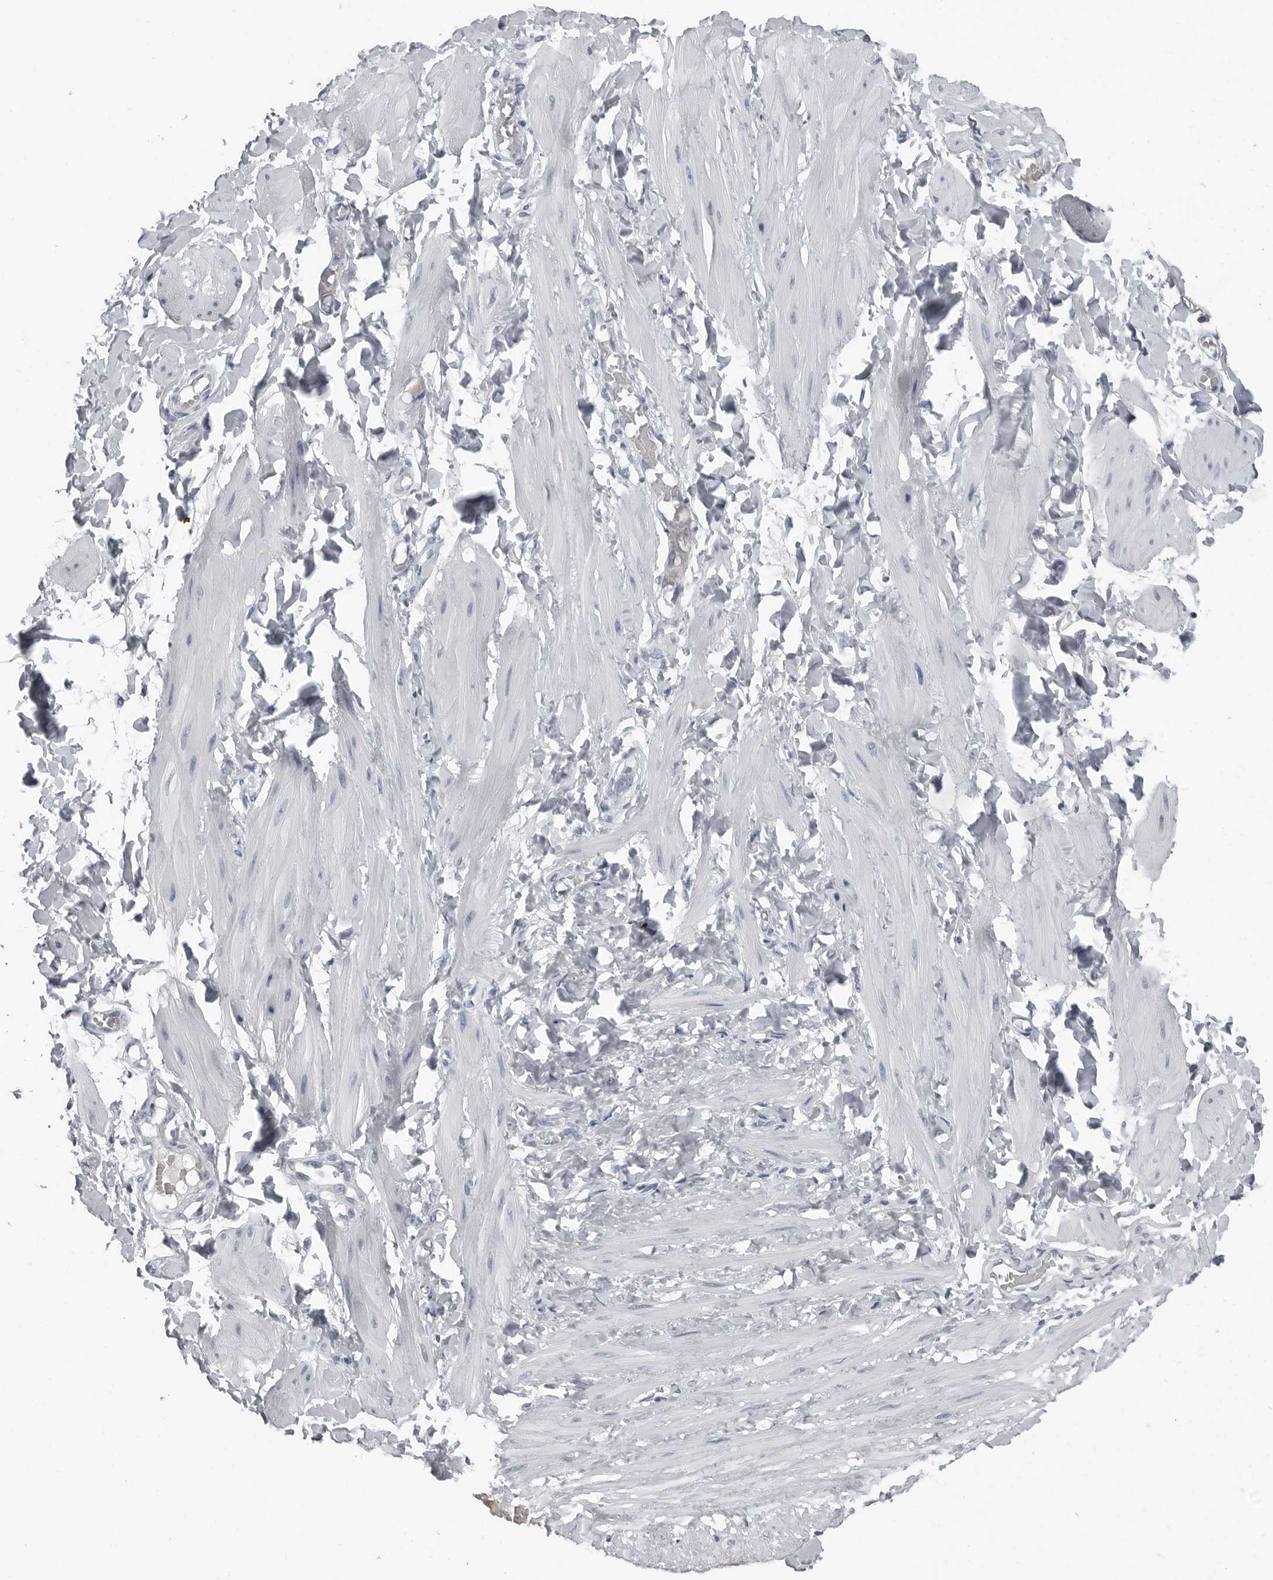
{"staining": {"intensity": "negative", "quantity": "none", "location": "none"}, "tissue": "adipose tissue", "cell_type": "Adipocytes", "image_type": "normal", "snomed": [{"axis": "morphology", "description": "Normal tissue, NOS"}, {"axis": "topography", "description": "Adipose tissue"}, {"axis": "topography", "description": "Vascular tissue"}, {"axis": "topography", "description": "Peripheral nerve tissue"}], "caption": "Adipocytes are negative for brown protein staining in benign adipose tissue. (DAB (3,3'-diaminobenzidine) IHC with hematoxylin counter stain).", "gene": "SPINK1", "patient": {"sex": "male", "age": 25}}